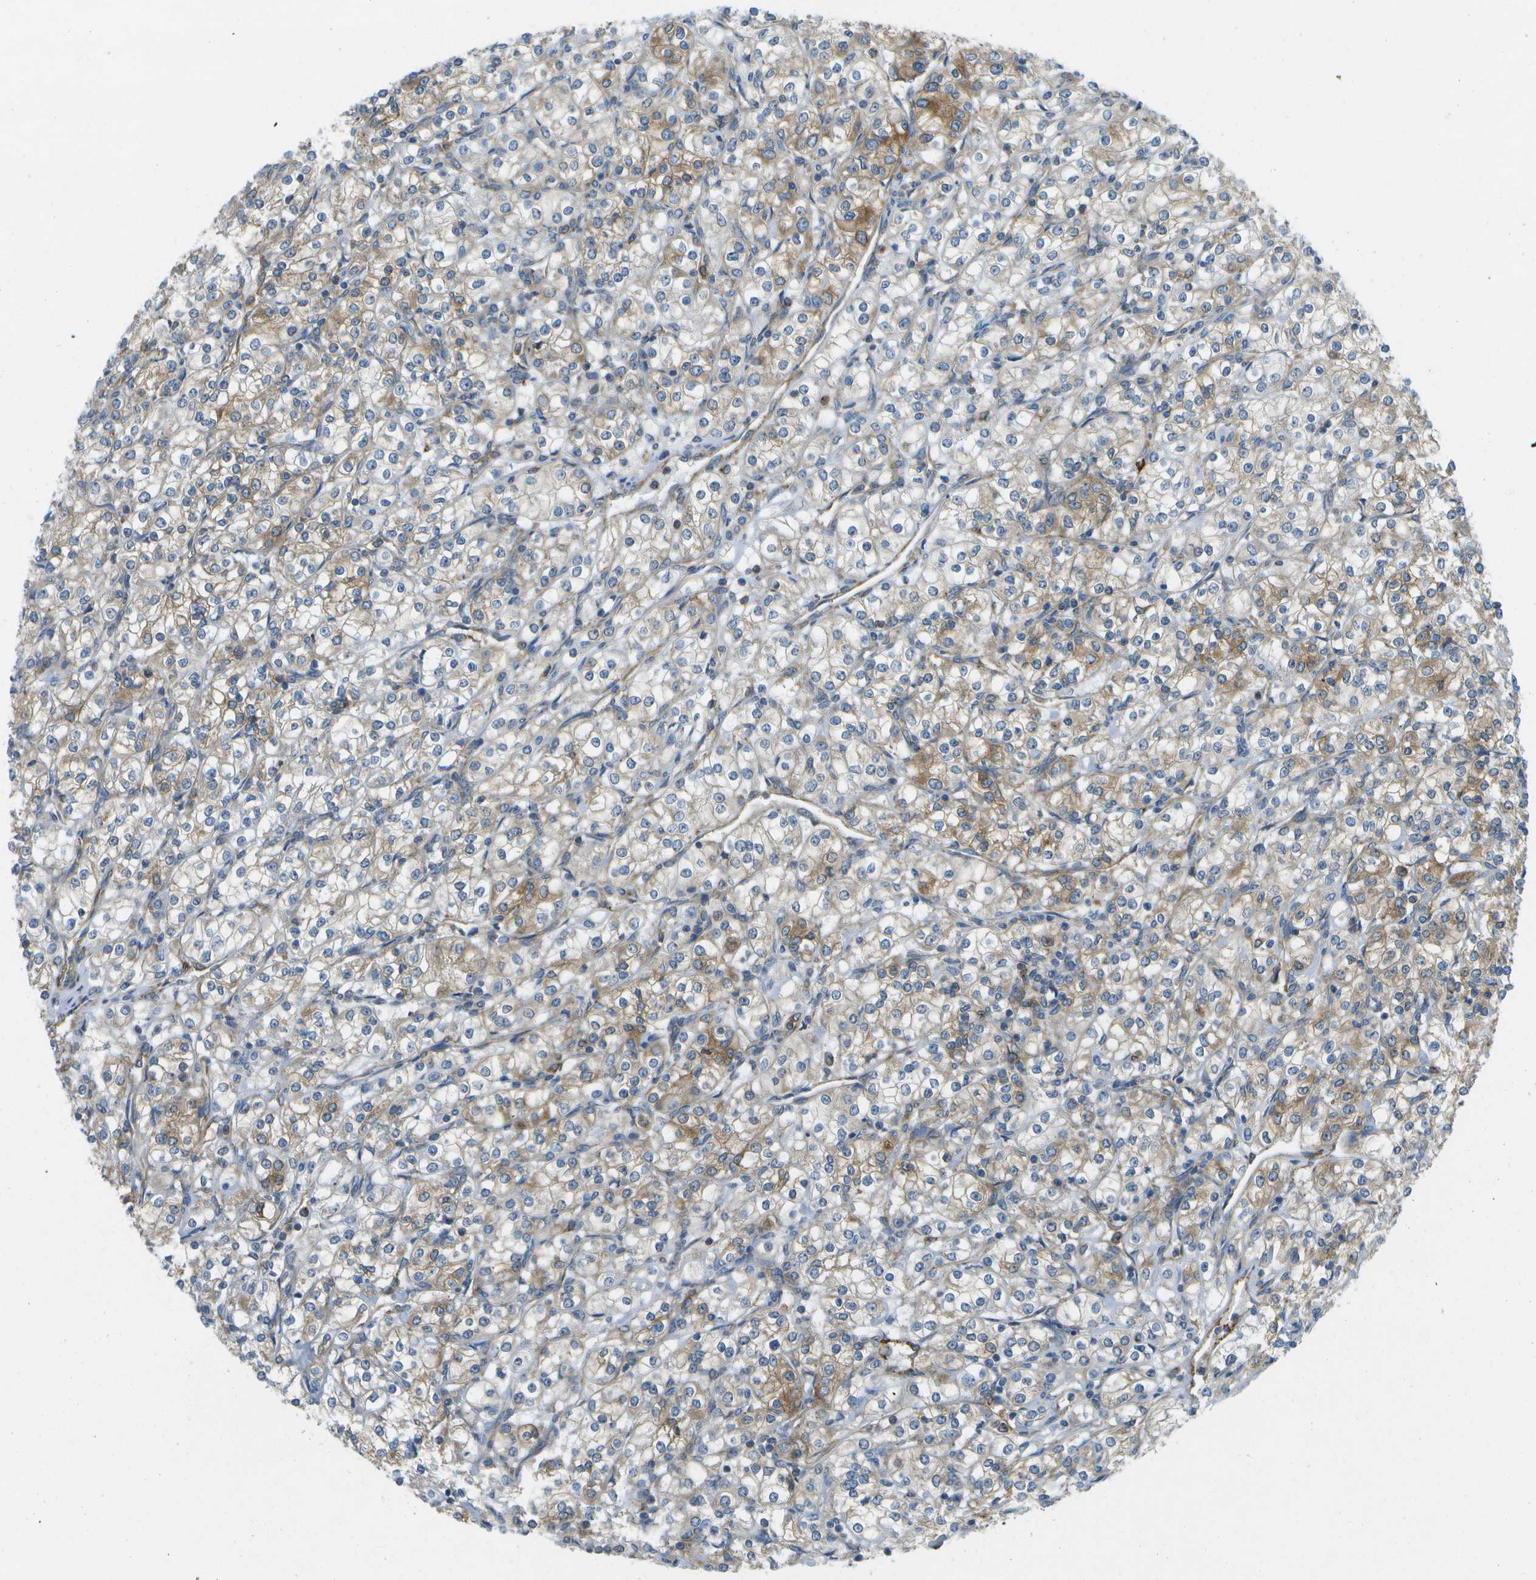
{"staining": {"intensity": "moderate", "quantity": "<25%", "location": "cytoplasmic/membranous"}, "tissue": "renal cancer", "cell_type": "Tumor cells", "image_type": "cancer", "snomed": [{"axis": "morphology", "description": "Adenocarcinoma, NOS"}, {"axis": "topography", "description": "Kidney"}], "caption": "Immunohistochemical staining of renal cancer (adenocarcinoma) displays low levels of moderate cytoplasmic/membranous protein expression in approximately <25% of tumor cells.", "gene": "WNK2", "patient": {"sex": "male", "age": 77}}